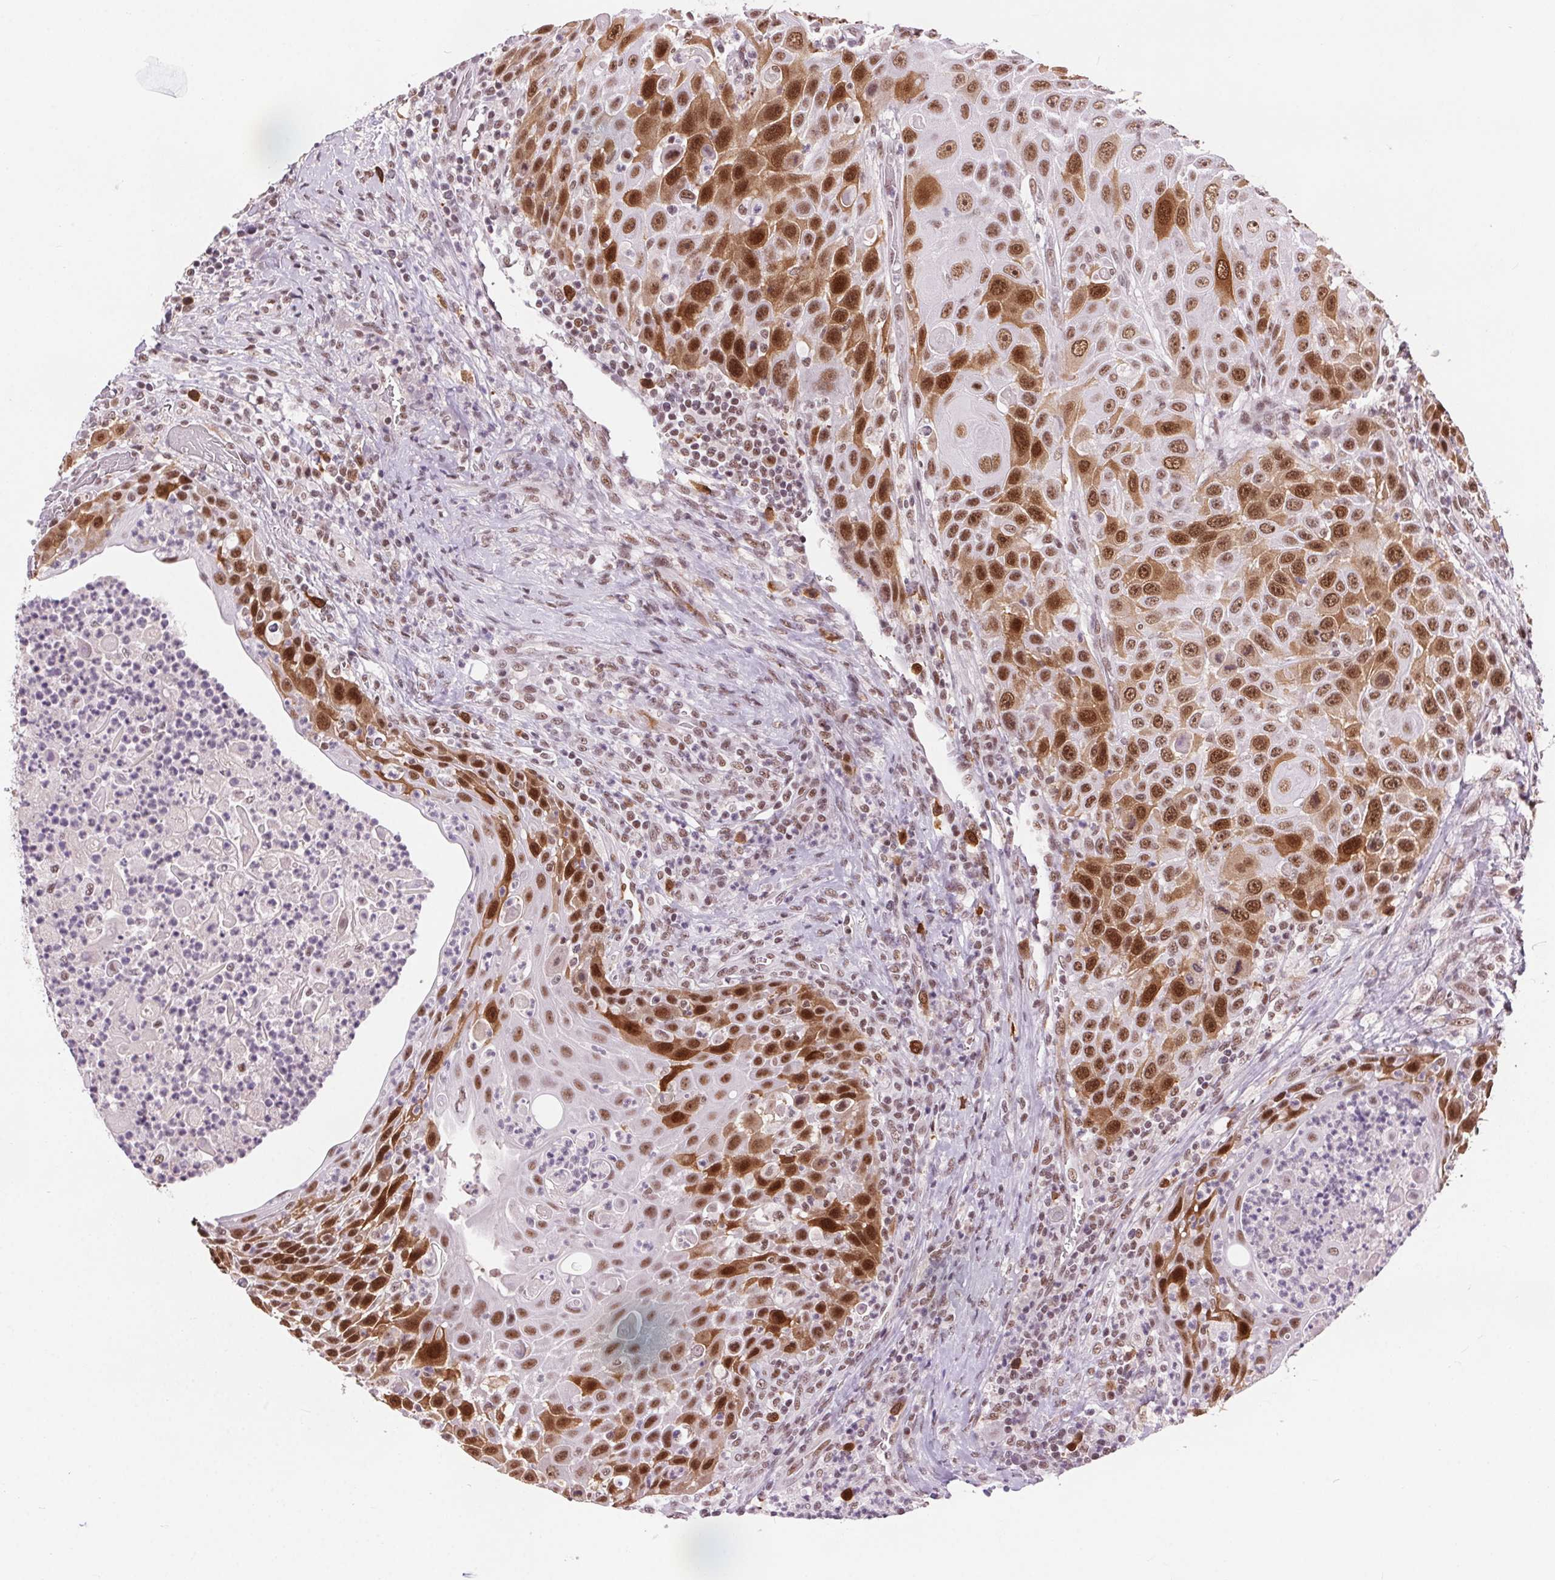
{"staining": {"intensity": "strong", "quantity": ">75%", "location": "cytoplasmic/membranous,nuclear"}, "tissue": "head and neck cancer", "cell_type": "Tumor cells", "image_type": "cancer", "snomed": [{"axis": "morphology", "description": "Squamous cell carcinoma, NOS"}, {"axis": "topography", "description": "Head-Neck"}], "caption": "An image of human squamous cell carcinoma (head and neck) stained for a protein displays strong cytoplasmic/membranous and nuclear brown staining in tumor cells. The protein is stained brown, and the nuclei are stained in blue (DAB (3,3'-diaminobenzidine) IHC with brightfield microscopy, high magnification).", "gene": "CD2BP2", "patient": {"sex": "male", "age": 69}}